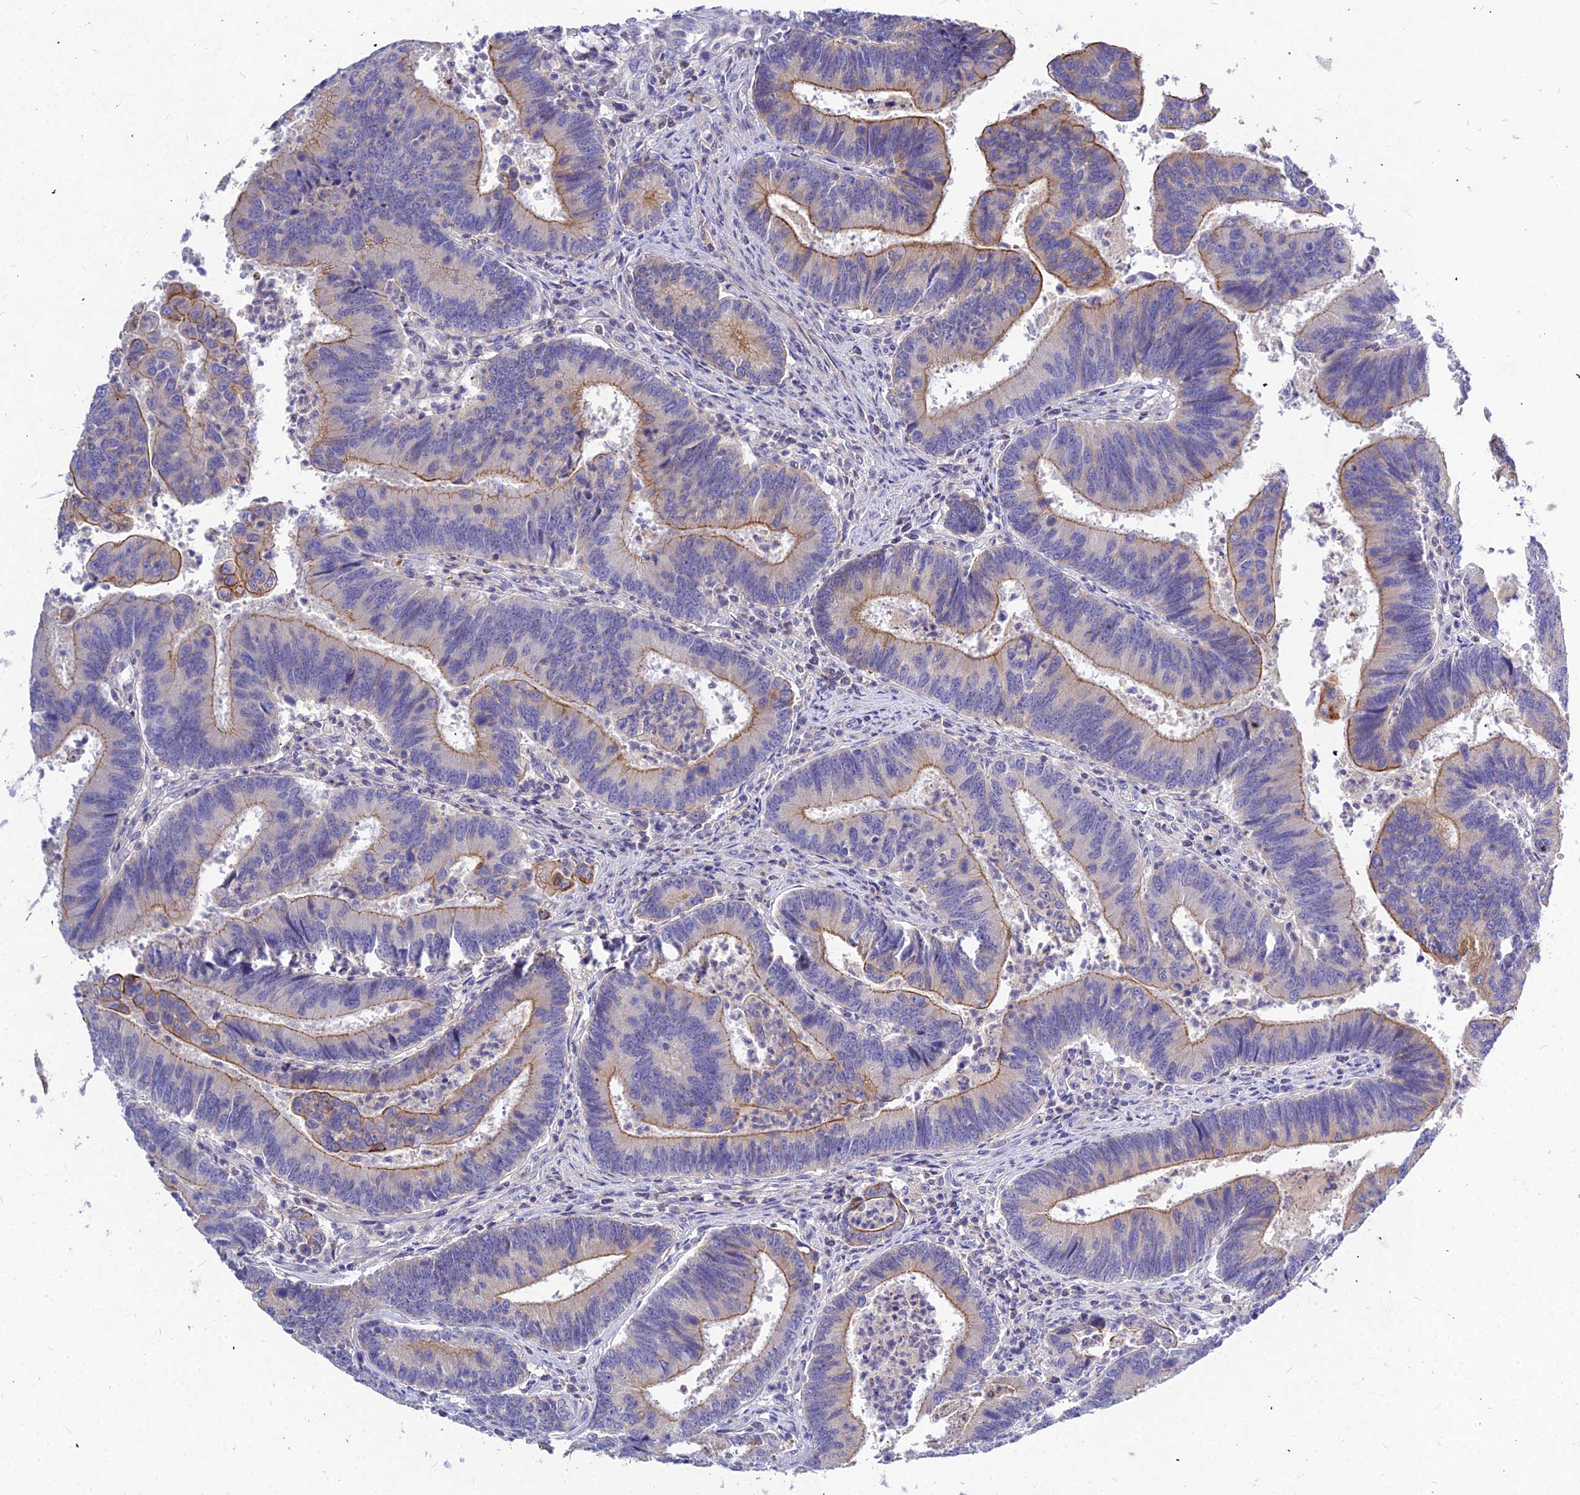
{"staining": {"intensity": "moderate", "quantity": ">75%", "location": "cytoplasmic/membranous"}, "tissue": "colorectal cancer", "cell_type": "Tumor cells", "image_type": "cancer", "snomed": [{"axis": "morphology", "description": "Adenocarcinoma, NOS"}, {"axis": "topography", "description": "Colon"}], "caption": "Immunohistochemistry (DAB) staining of colorectal cancer exhibits moderate cytoplasmic/membranous protein staining in about >75% of tumor cells.", "gene": "DMRTA1", "patient": {"sex": "female", "age": 67}}